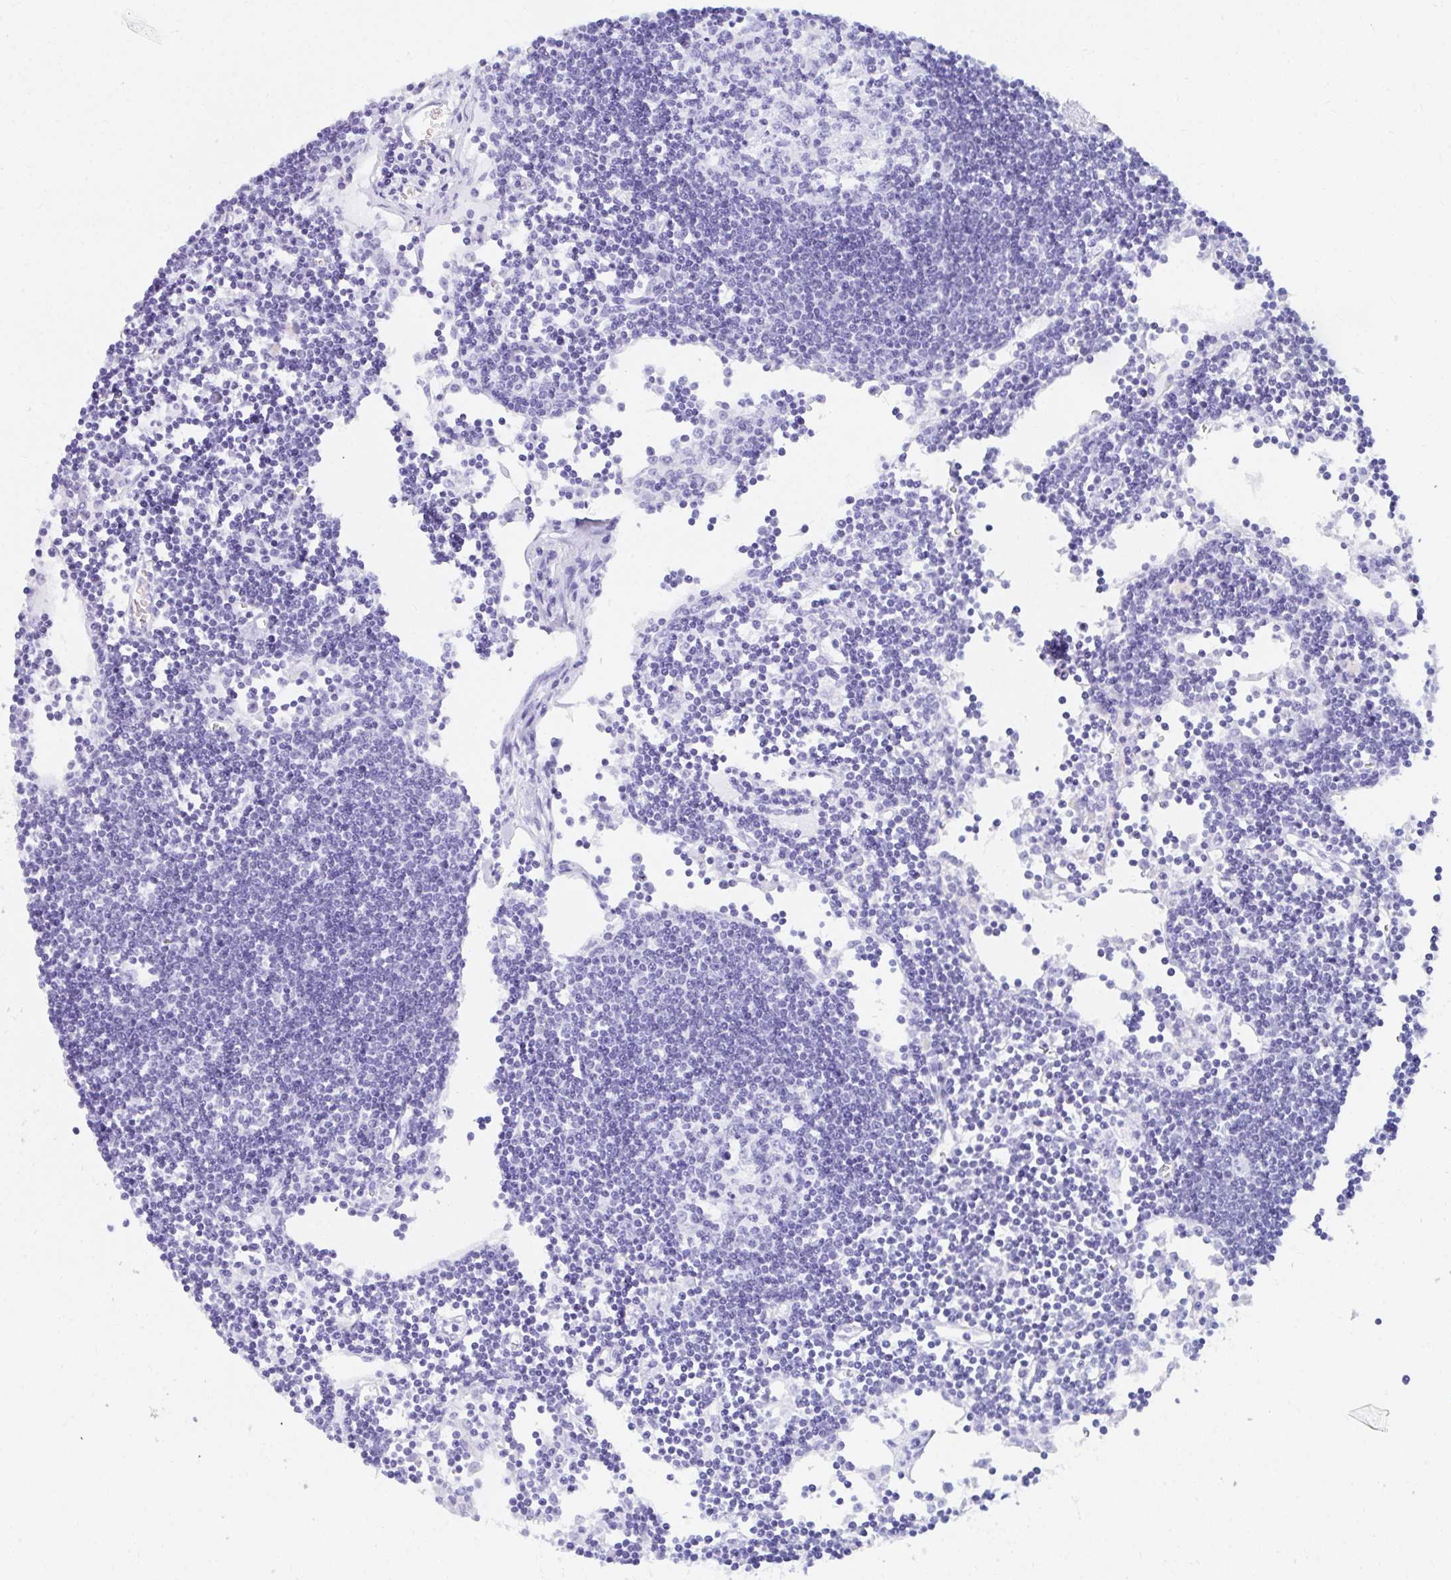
{"staining": {"intensity": "negative", "quantity": "none", "location": "none"}, "tissue": "lymph node", "cell_type": "Germinal center cells", "image_type": "normal", "snomed": [{"axis": "morphology", "description": "Normal tissue, NOS"}, {"axis": "topography", "description": "Lymph node"}], "caption": "Immunohistochemistry (IHC) image of benign lymph node: lymph node stained with DAB (3,3'-diaminobenzidine) displays no significant protein expression in germinal center cells.", "gene": "CD7", "patient": {"sex": "female", "age": 65}}